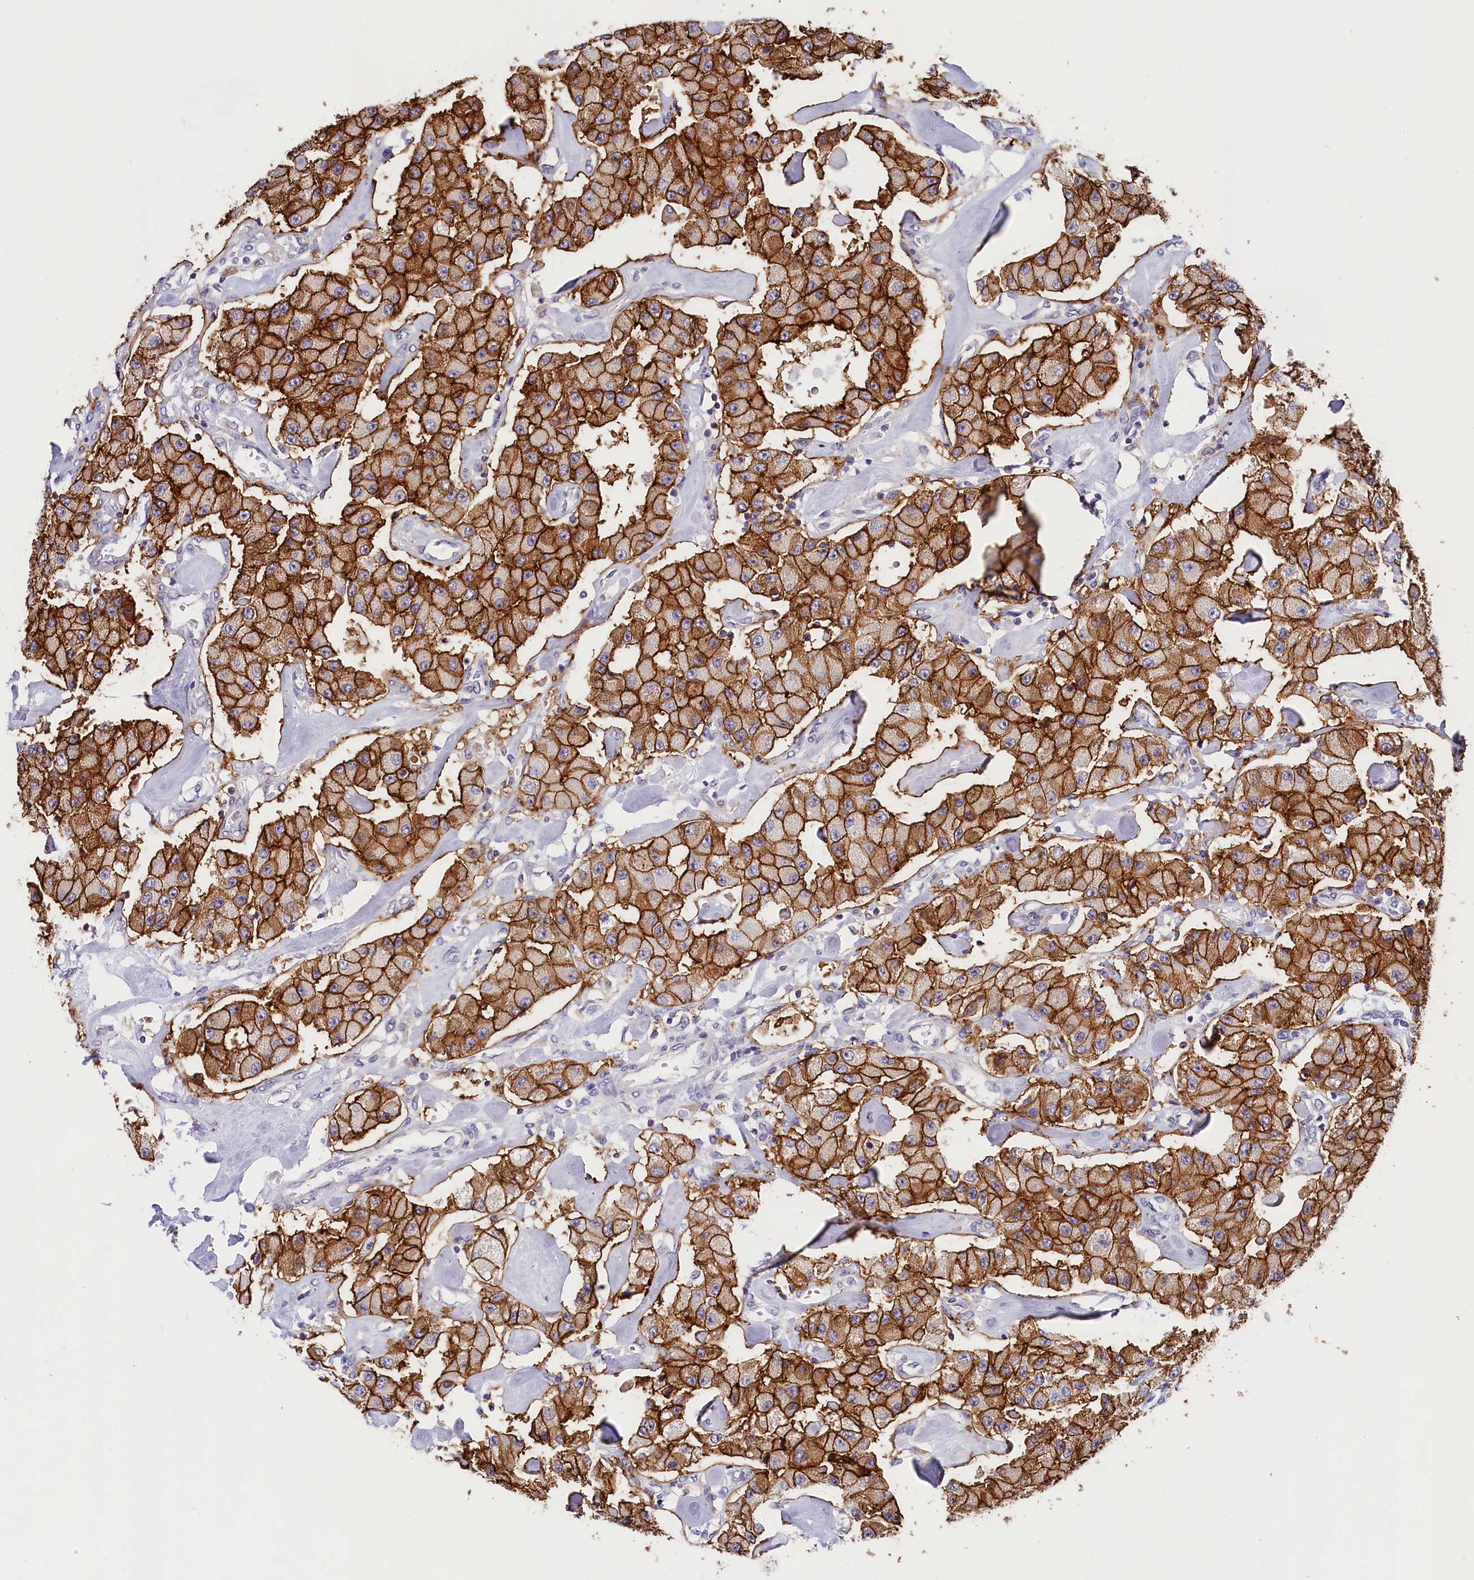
{"staining": {"intensity": "strong", "quantity": ">75%", "location": "cytoplasmic/membranous"}, "tissue": "carcinoid", "cell_type": "Tumor cells", "image_type": "cancer", "snomed": [{"axis": "morphology", "description": "Carcinoid, malignant, NOS"}, {"axis": "topography", "description": "Pancreas"}], "caption": "A photomicrograph of human malignant carcinoid stained for a protein displays strong cytoplasmic/membranous brown staining in tumor cells.", "gene": "OAS3", "patient": {"sex": "male", "age": 41}}